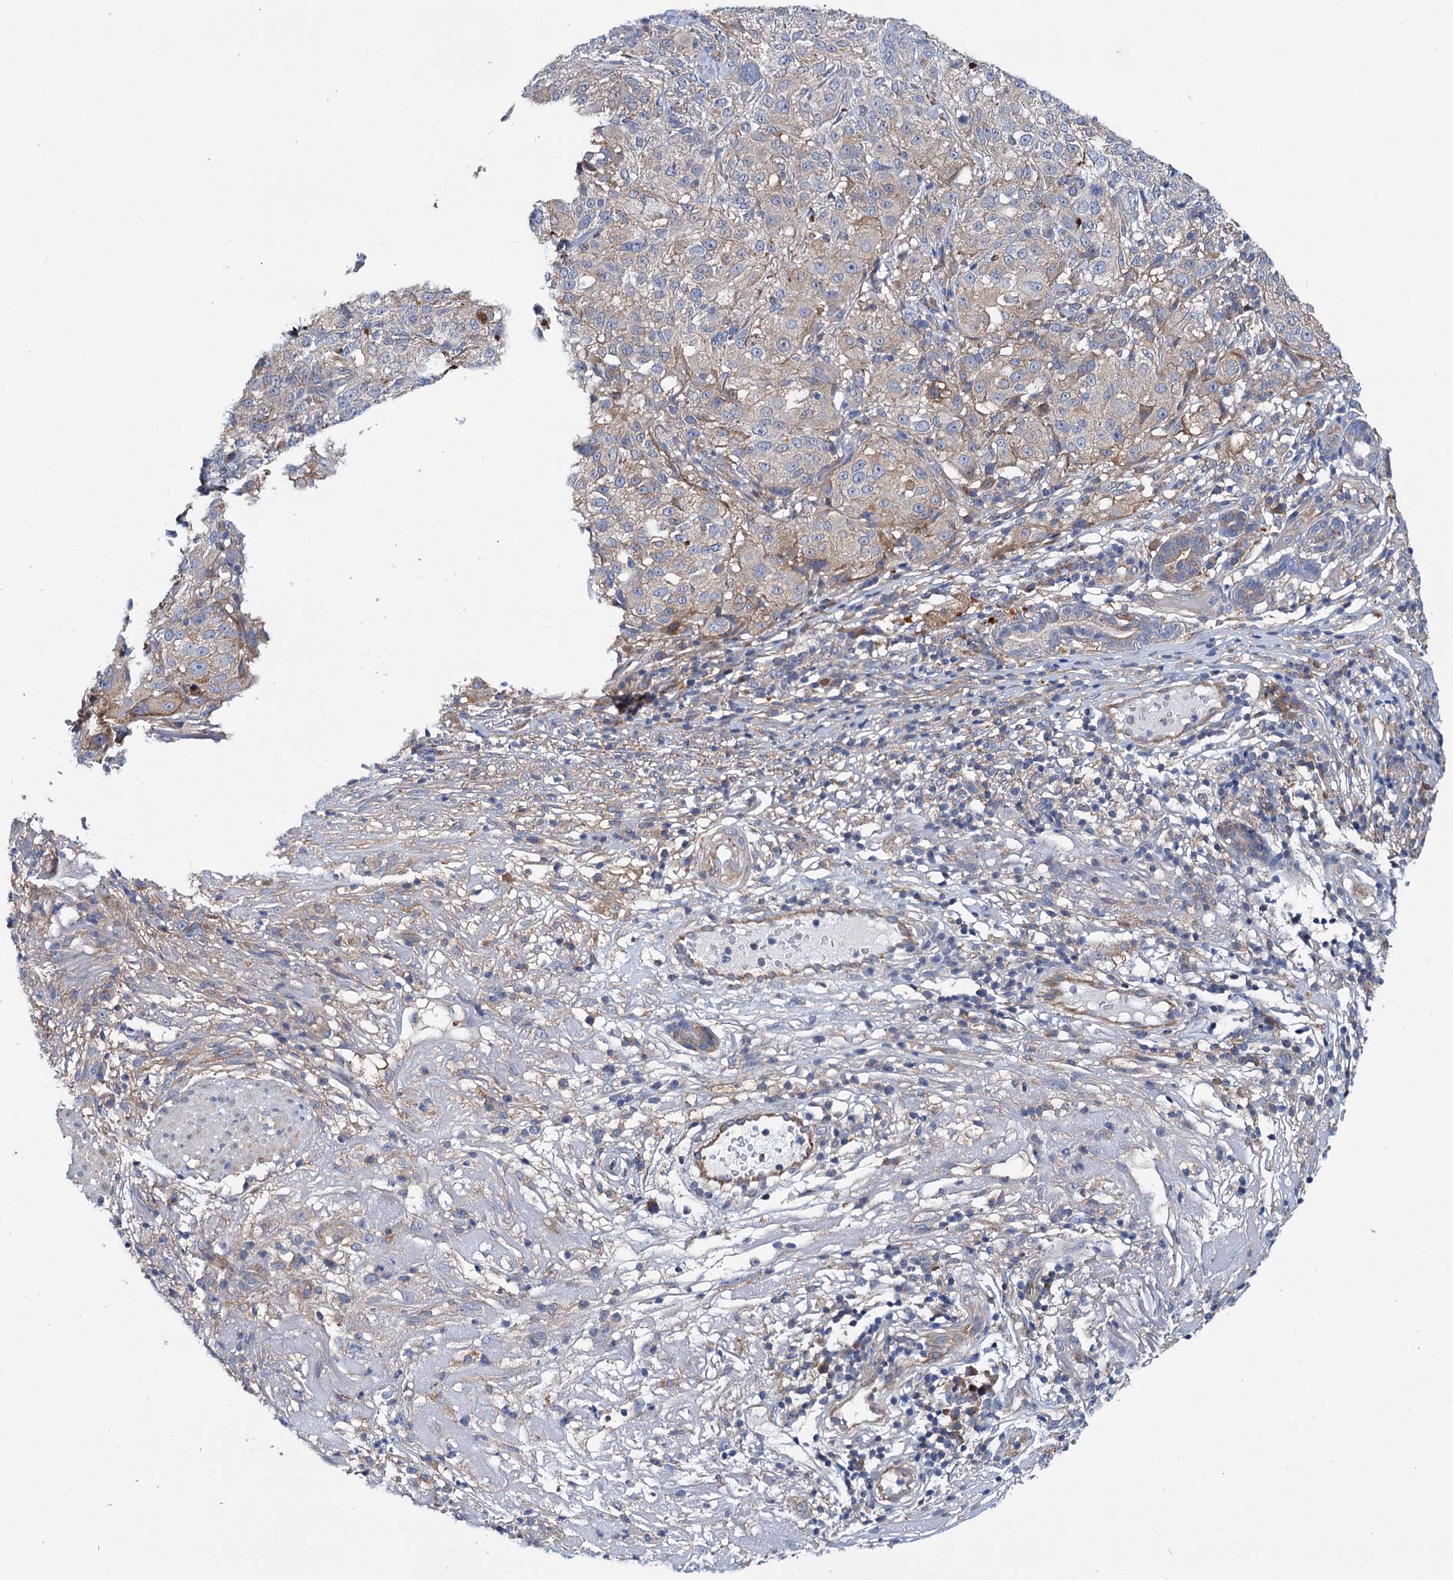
{"staining": {"intensity": "negative", "quantity": "none", "location": "none"}, "tissue": "melanoma", "cell_type": "Tumor cells", "image_type": "cancer", "snomed": [{"axis": "morphology", "description": "Necrosis, NOS"}, {"axis": "morphology", "description": "Malignant melanoma, NOS"}, {"axis": "topography", "description": "Skin"}], "caption": "IHC of human malignant melanoma exhibits no staining in tumor cells.", "gene": "TRIM55", "patient": {"sex": "female", "age": 87}}